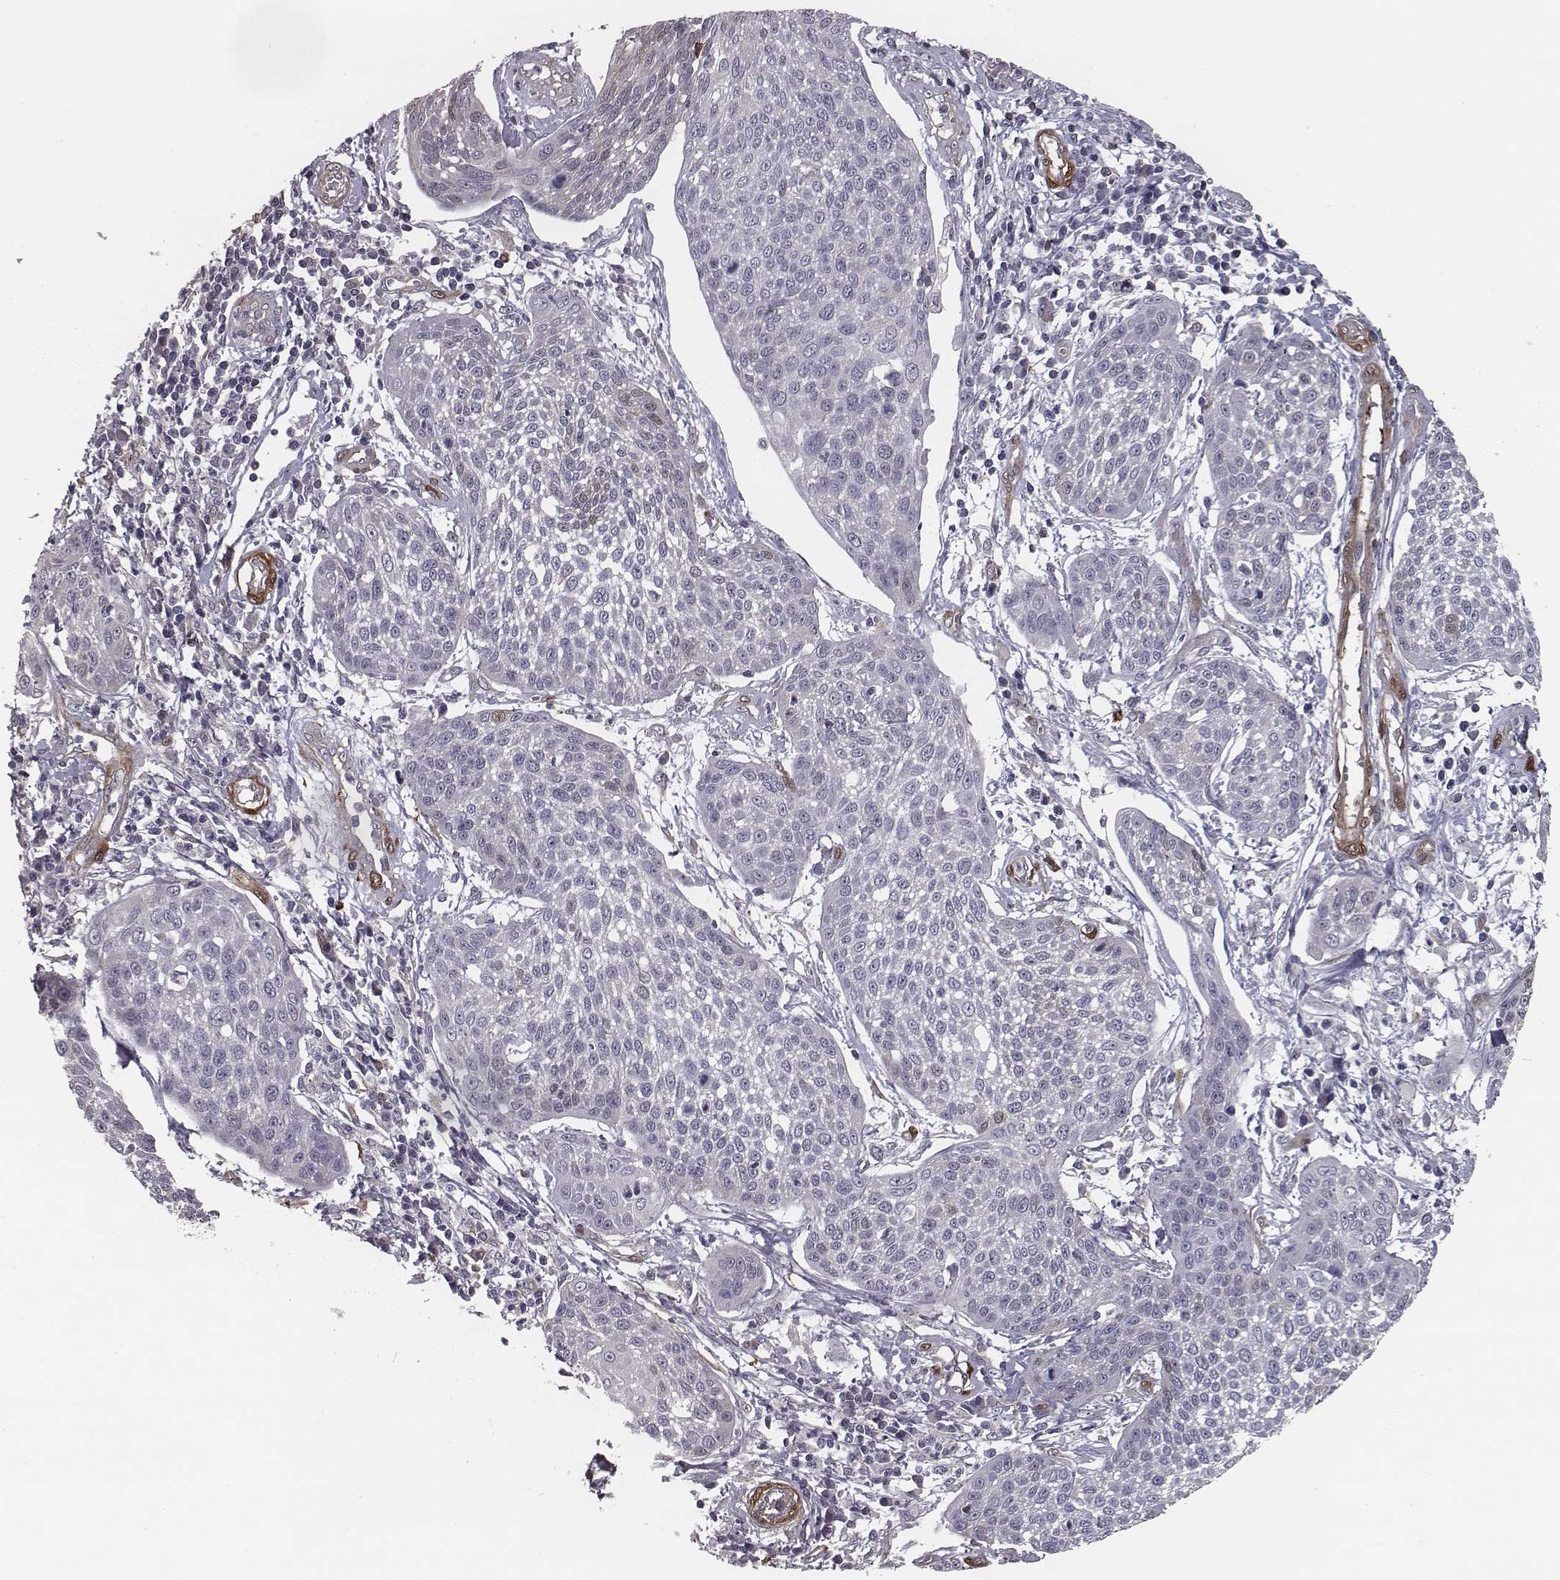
{"staining": {"intensity": "negative", "quantity": "none", "location": "none"}, "tissue": "cervical cancer", "cell_type": "Tumor cells", "image_type": "cancer", "snomed": [{"axis": "morphology", "description": "Squamous cell carcinoma, NOS"}, {"axis": "topography", "description": "Cervix"}], "caption": "A high-resolution image shows IHC staining of squamous cell carcinoma (cervical), which demonstrates no significant staining in tumor cells.", "gene": "ISYNA1", "patient": {"sex": "female", "age": 34}}